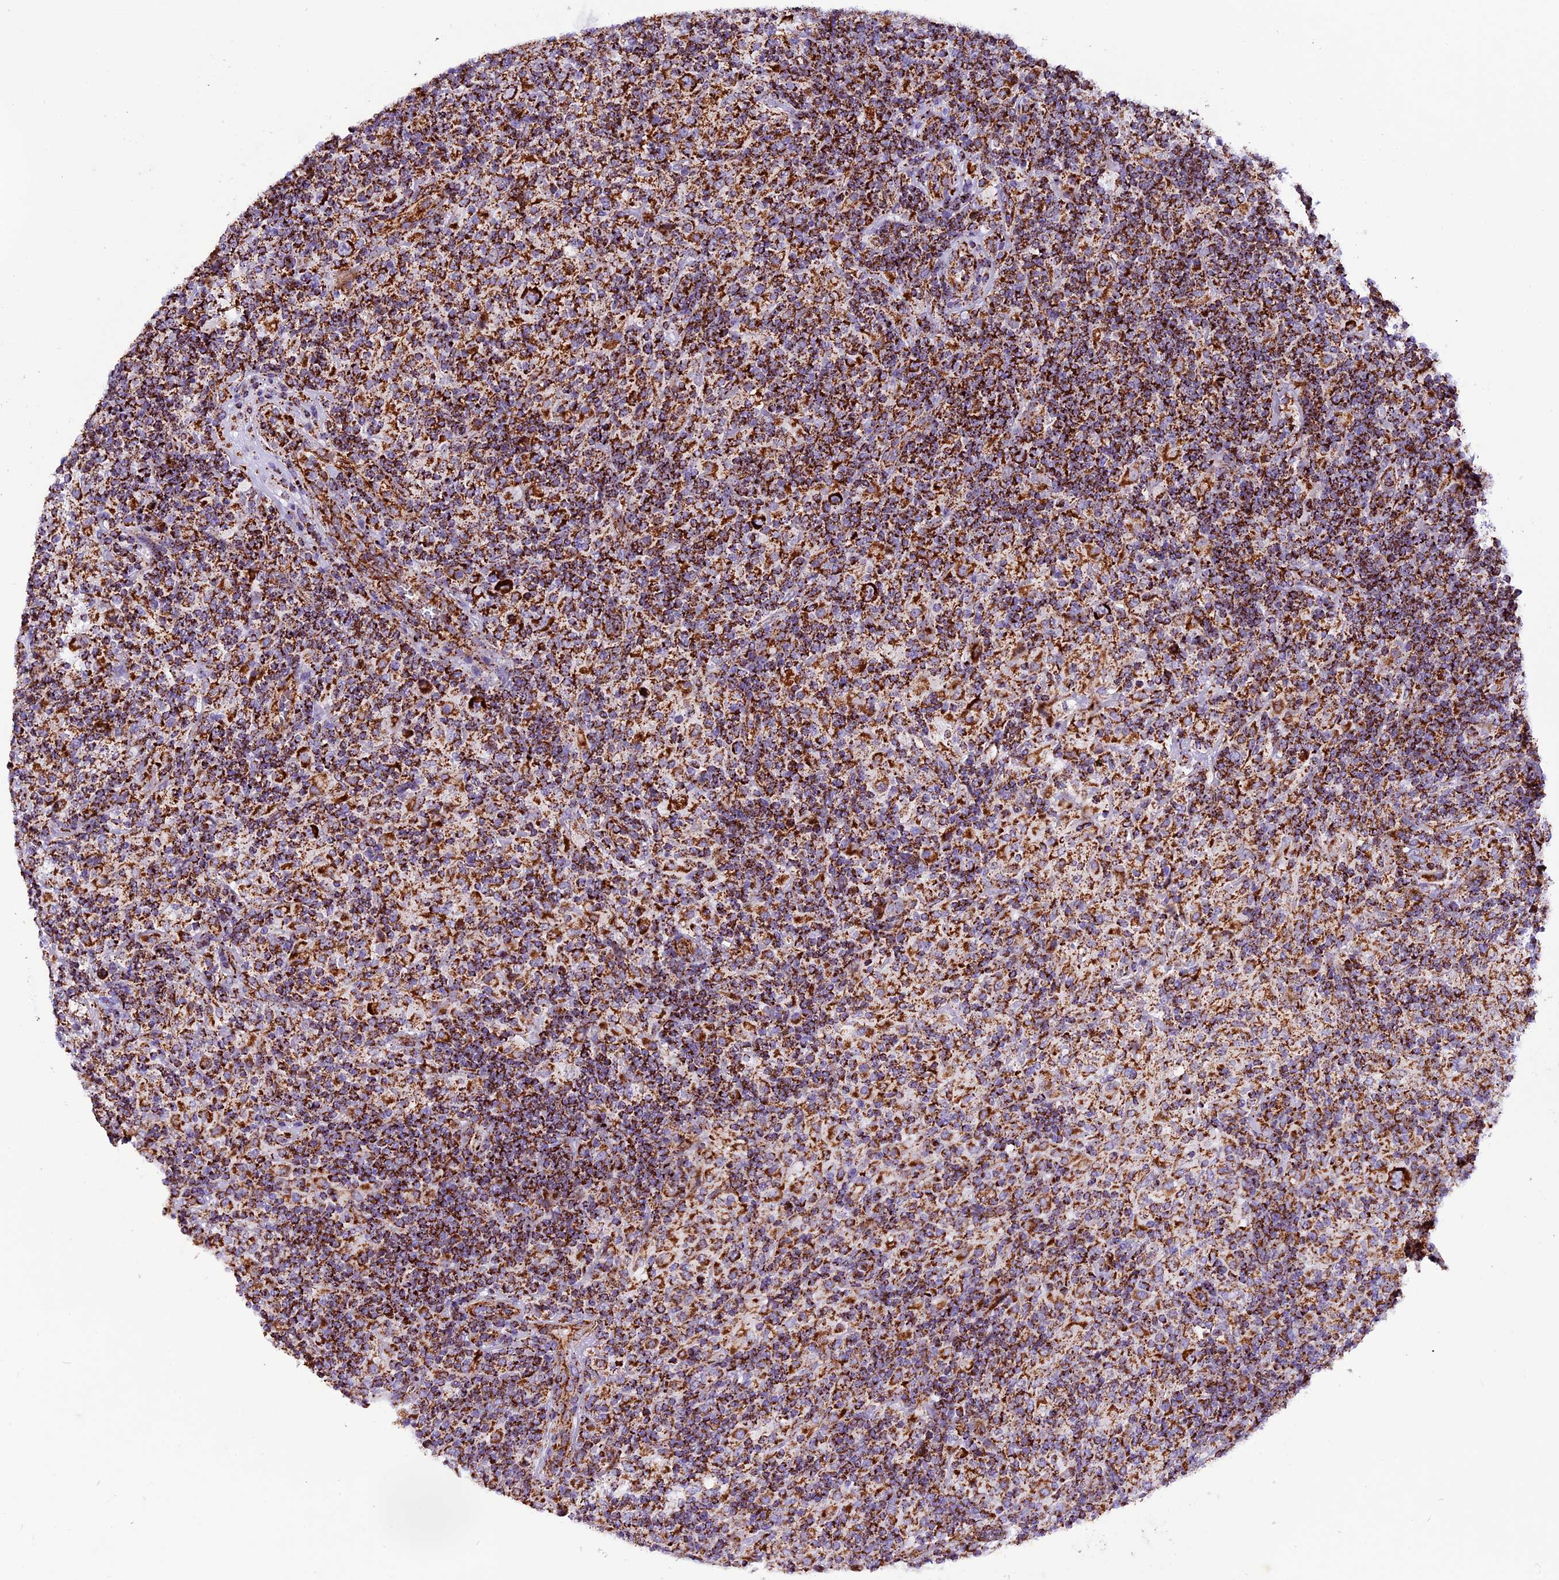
{"staining": {"intensity": "strong", "quantity": ">75%", "location": "cytoplasmic/membranous"}, "tissue": "lymphoma", "cell_type": "Tumor cells", "image_type": "cancer", "snomed": [{"axis": "morphology", "description": "Hodgkin's disease, NOS"}, {"axis": "topography", "description": "Lymph node"}], "caption": "This is an image of immunohistochemistry staining of lymphoma, which shows strong positivity in the cytoplasmic/membranous of tumor cells.", "gene": "CX3CL1", "patient": {"sex": "male", "age": 70}}